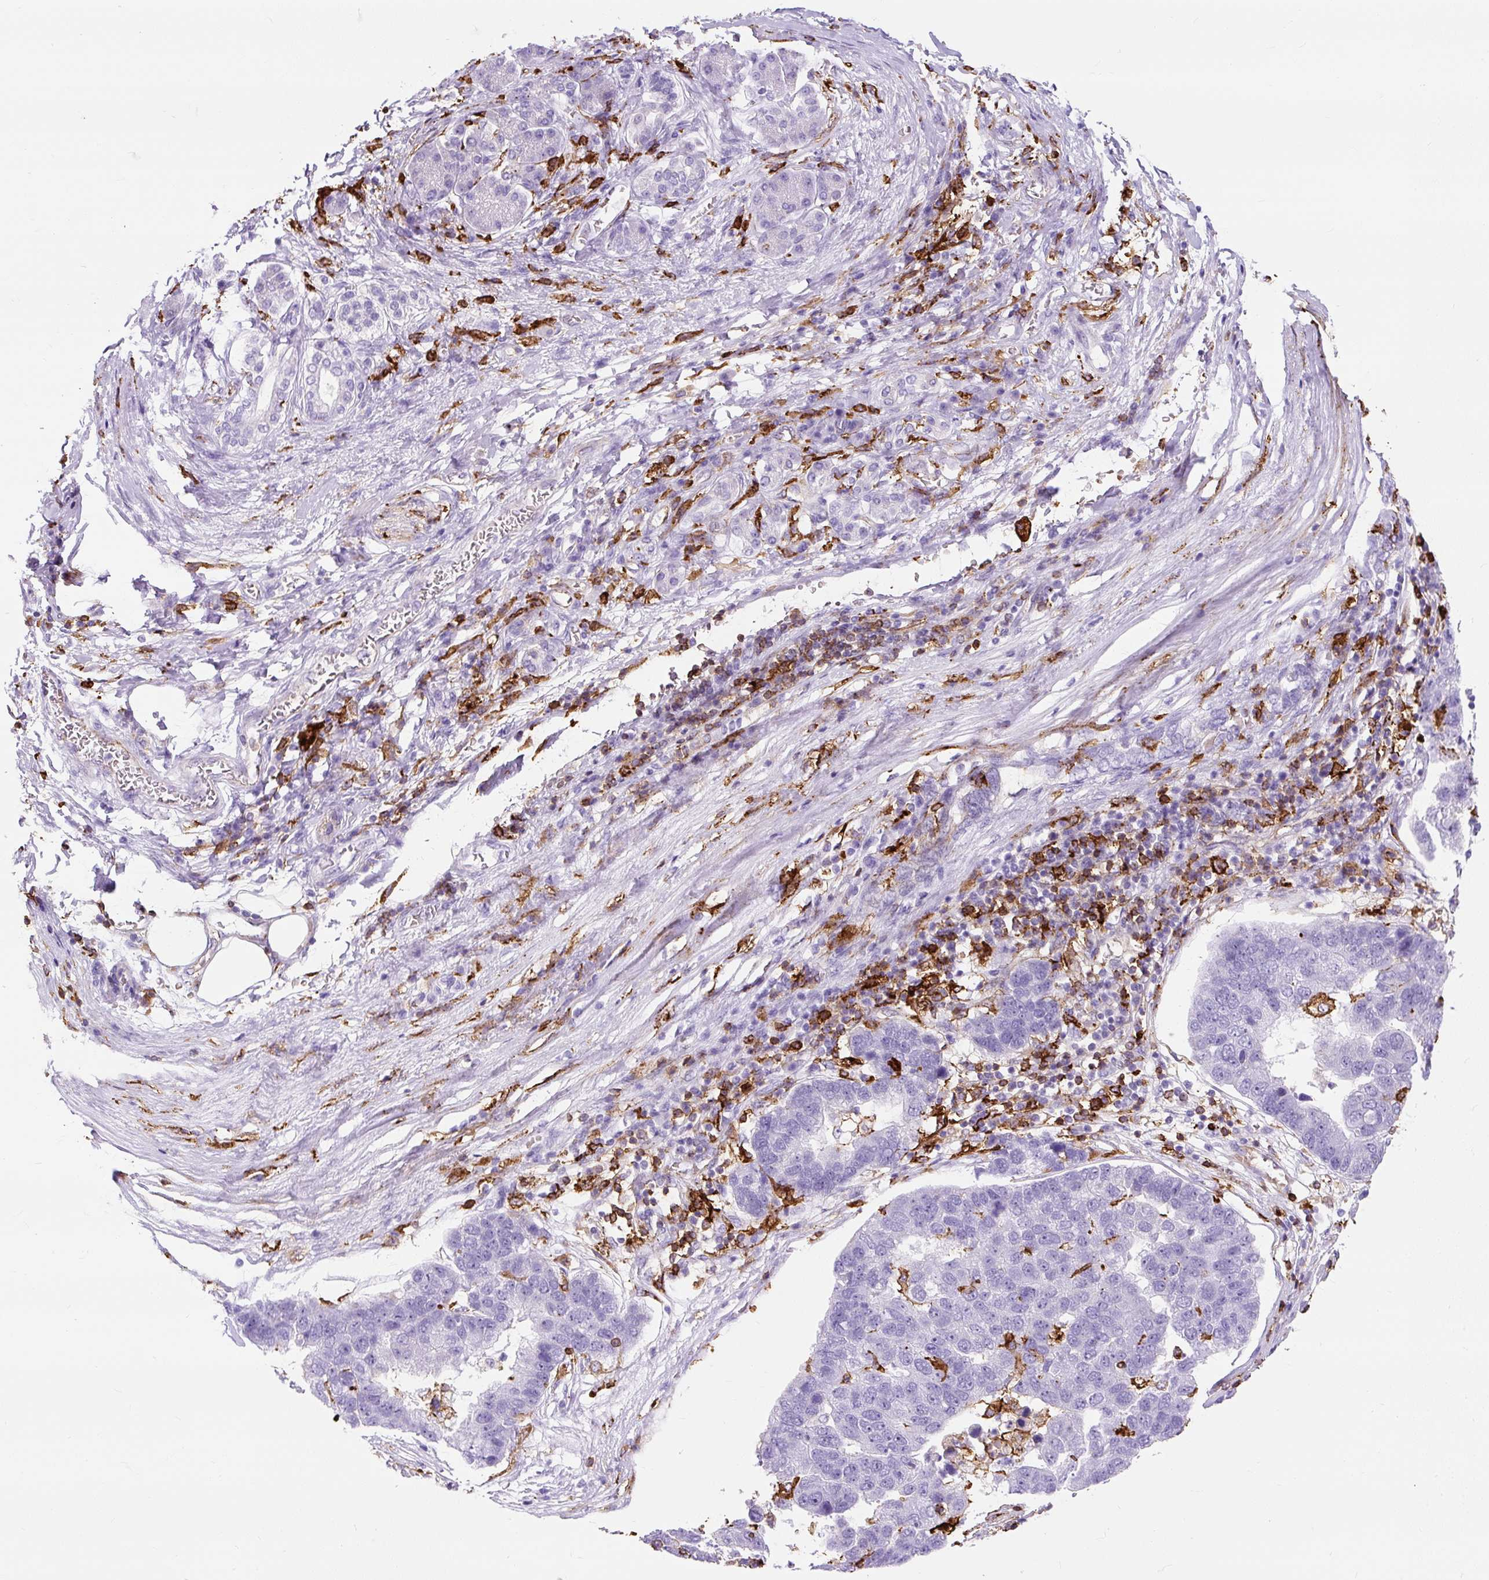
{"staining": {"intensity": "negative", "quantity": "none", "location": "none"}, "tissue": "pancreatic cancer", "cell_type": "Tumor cells", "image_type": "cancer", "snomed": [{"axis": "morphology", "description": "Adenocarcinoma, NOS"}, {"axis": "topography", "description": "Pancreas"}], "caption": "Tumor cells are negative for brown protein staining in pancreatic cancer.", "gene": "HLA-DRA", "patient": {"sex": "female", "age": 61}}